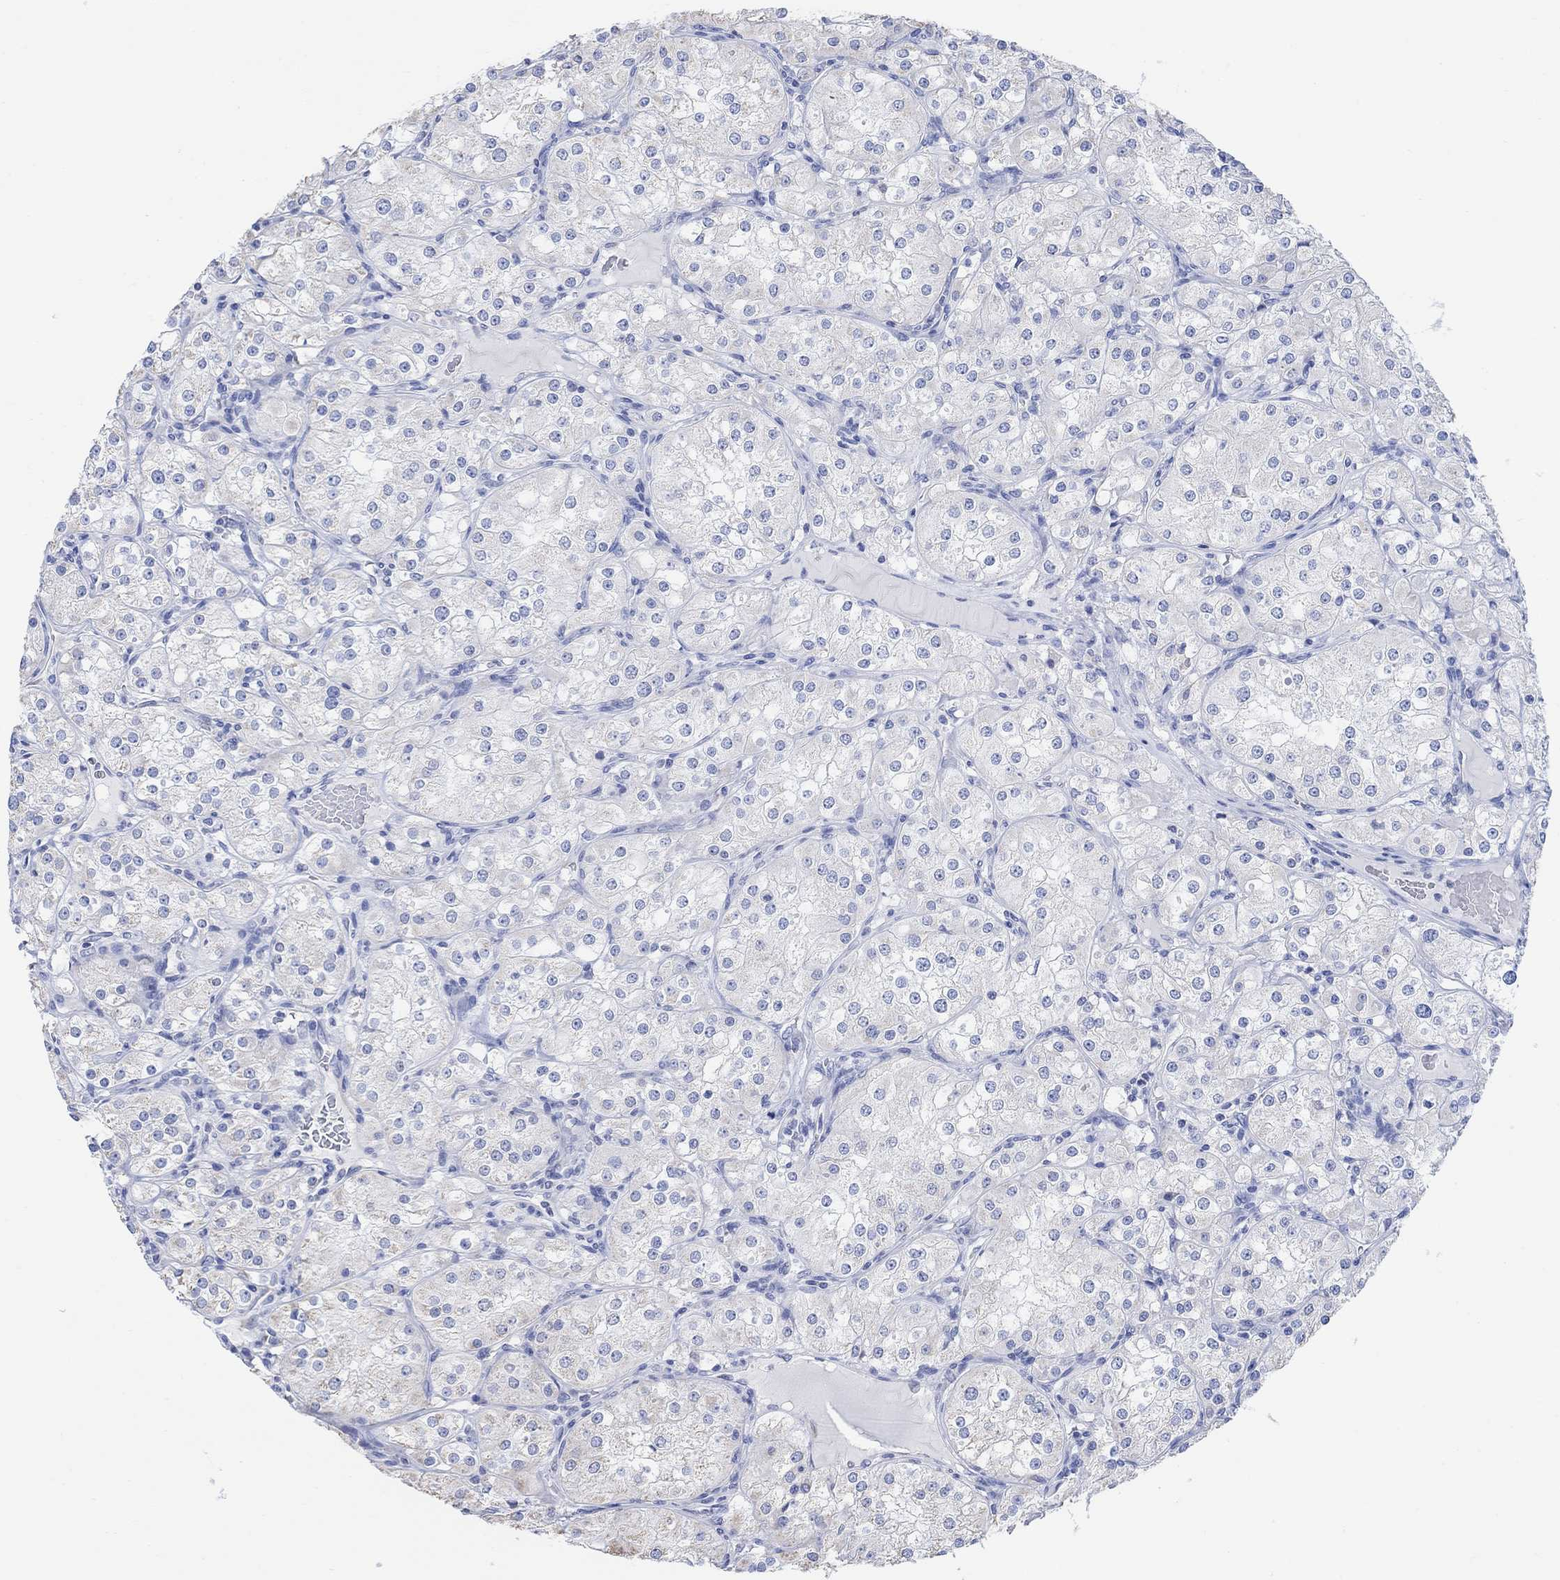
{"staining": {"intensity": "negative", "quantity": "none", "location": "none"}, "tissue": "renal cancer", "cell_type": "Tumor cells", "image_type": "cancer", "snomed": [{"axis": "morphology", "description": "Adenocarcinoma, NOS"}, {"axis": "topography", "description": "Kidney"}], "caption": "Tumor cells show no significant expression in adenocarcinoma (renal).", "gene": "SYT12", "patient": {"sex": "male", "age": 77}}